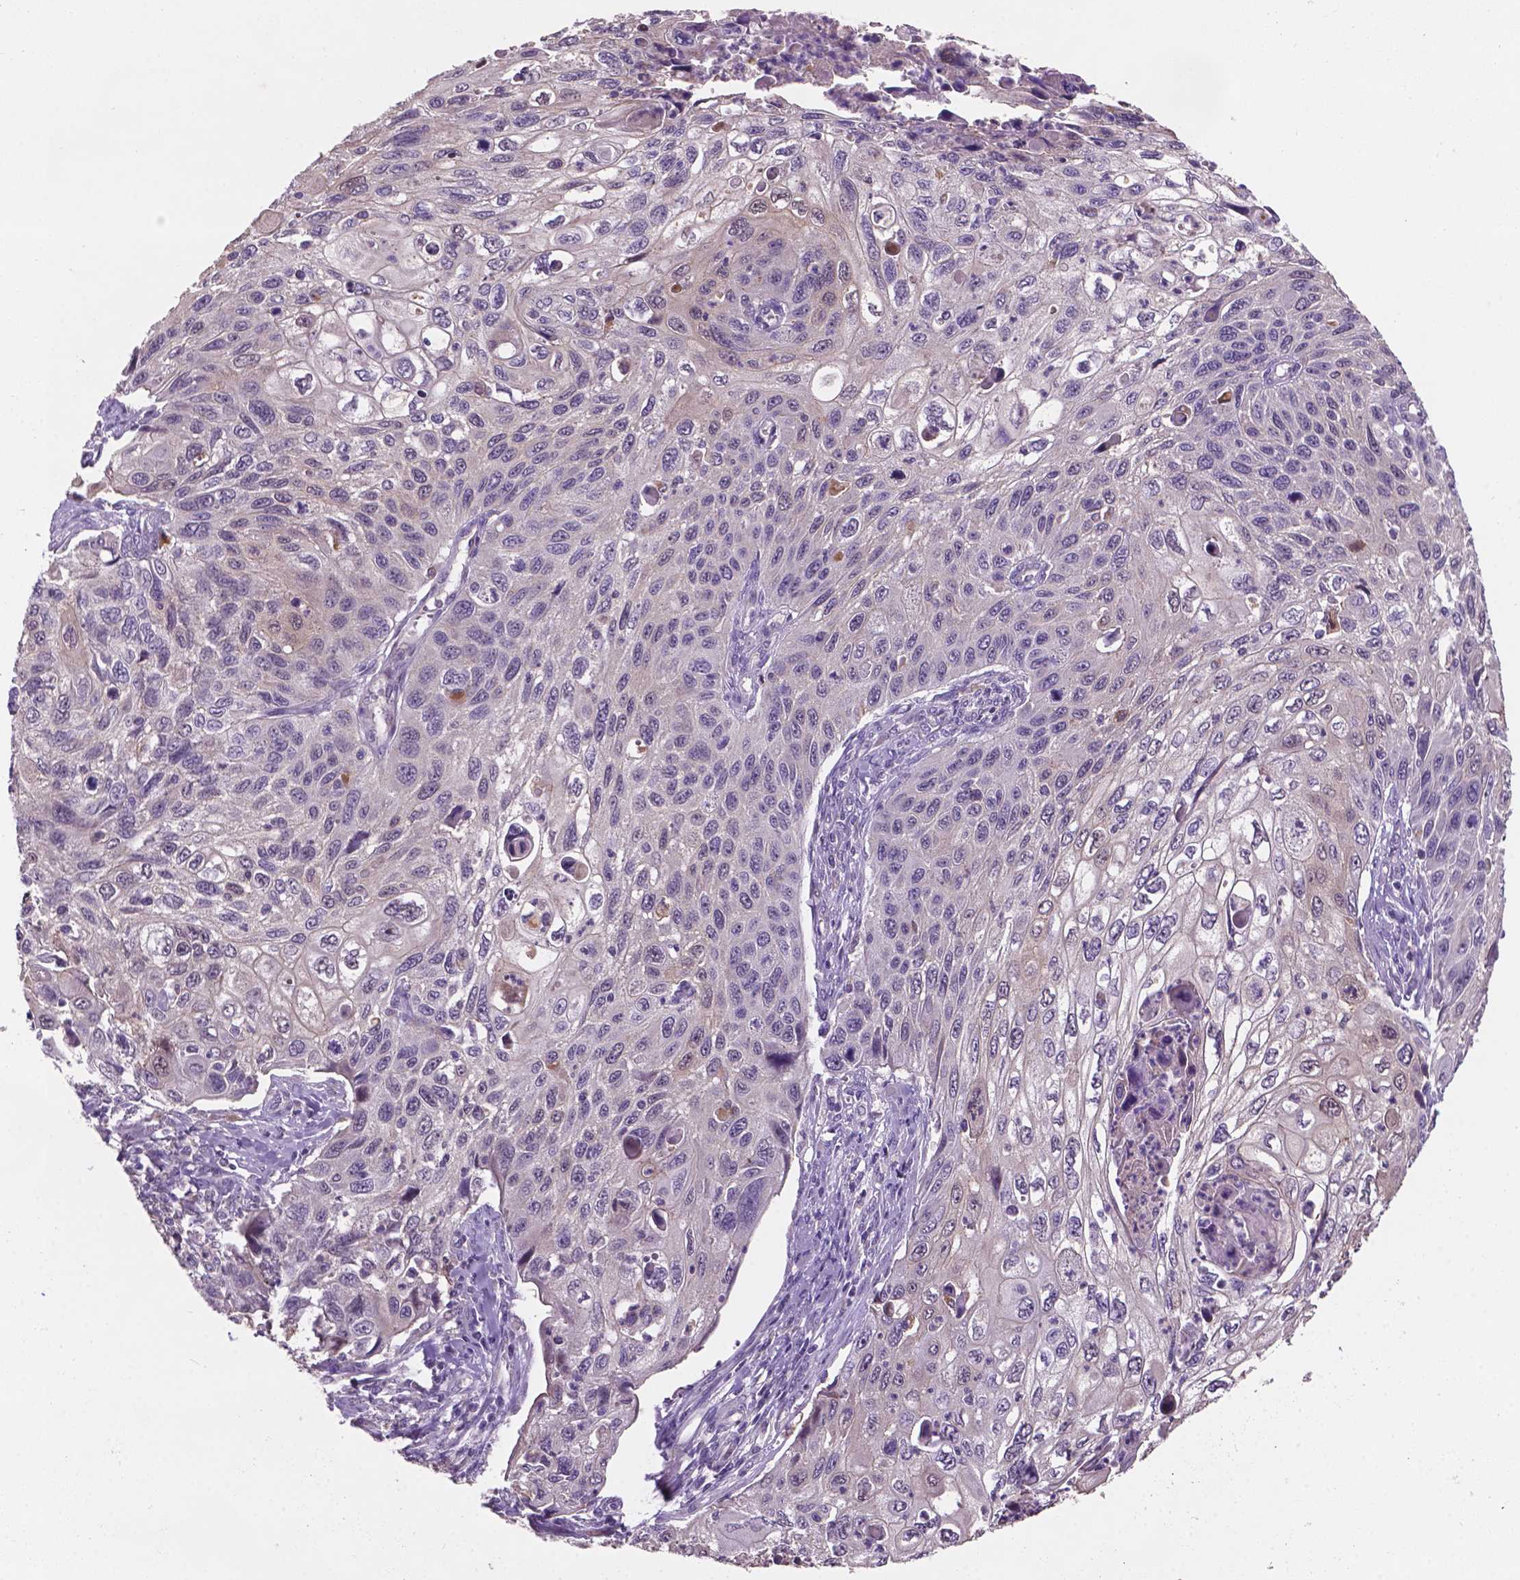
{"staining": {"intensity": "negative", "quantity": "none", "location": "none"}, "tissue": "cervical cancer", "cell_type": "Tumor cells", "image_type": "cancer", "snomed": [{"axis": "morphology", "description": "Squamous cell carcinoma, NOS"}, {"axis": "topography", "description": "Cervix"}], "caption": "Tumor cells are negative for protein expression in human cervical cancer. Nuclei are stained in blue.", "gene": "GXYLT2", "patient": {"sex": "female", "age": 70}}